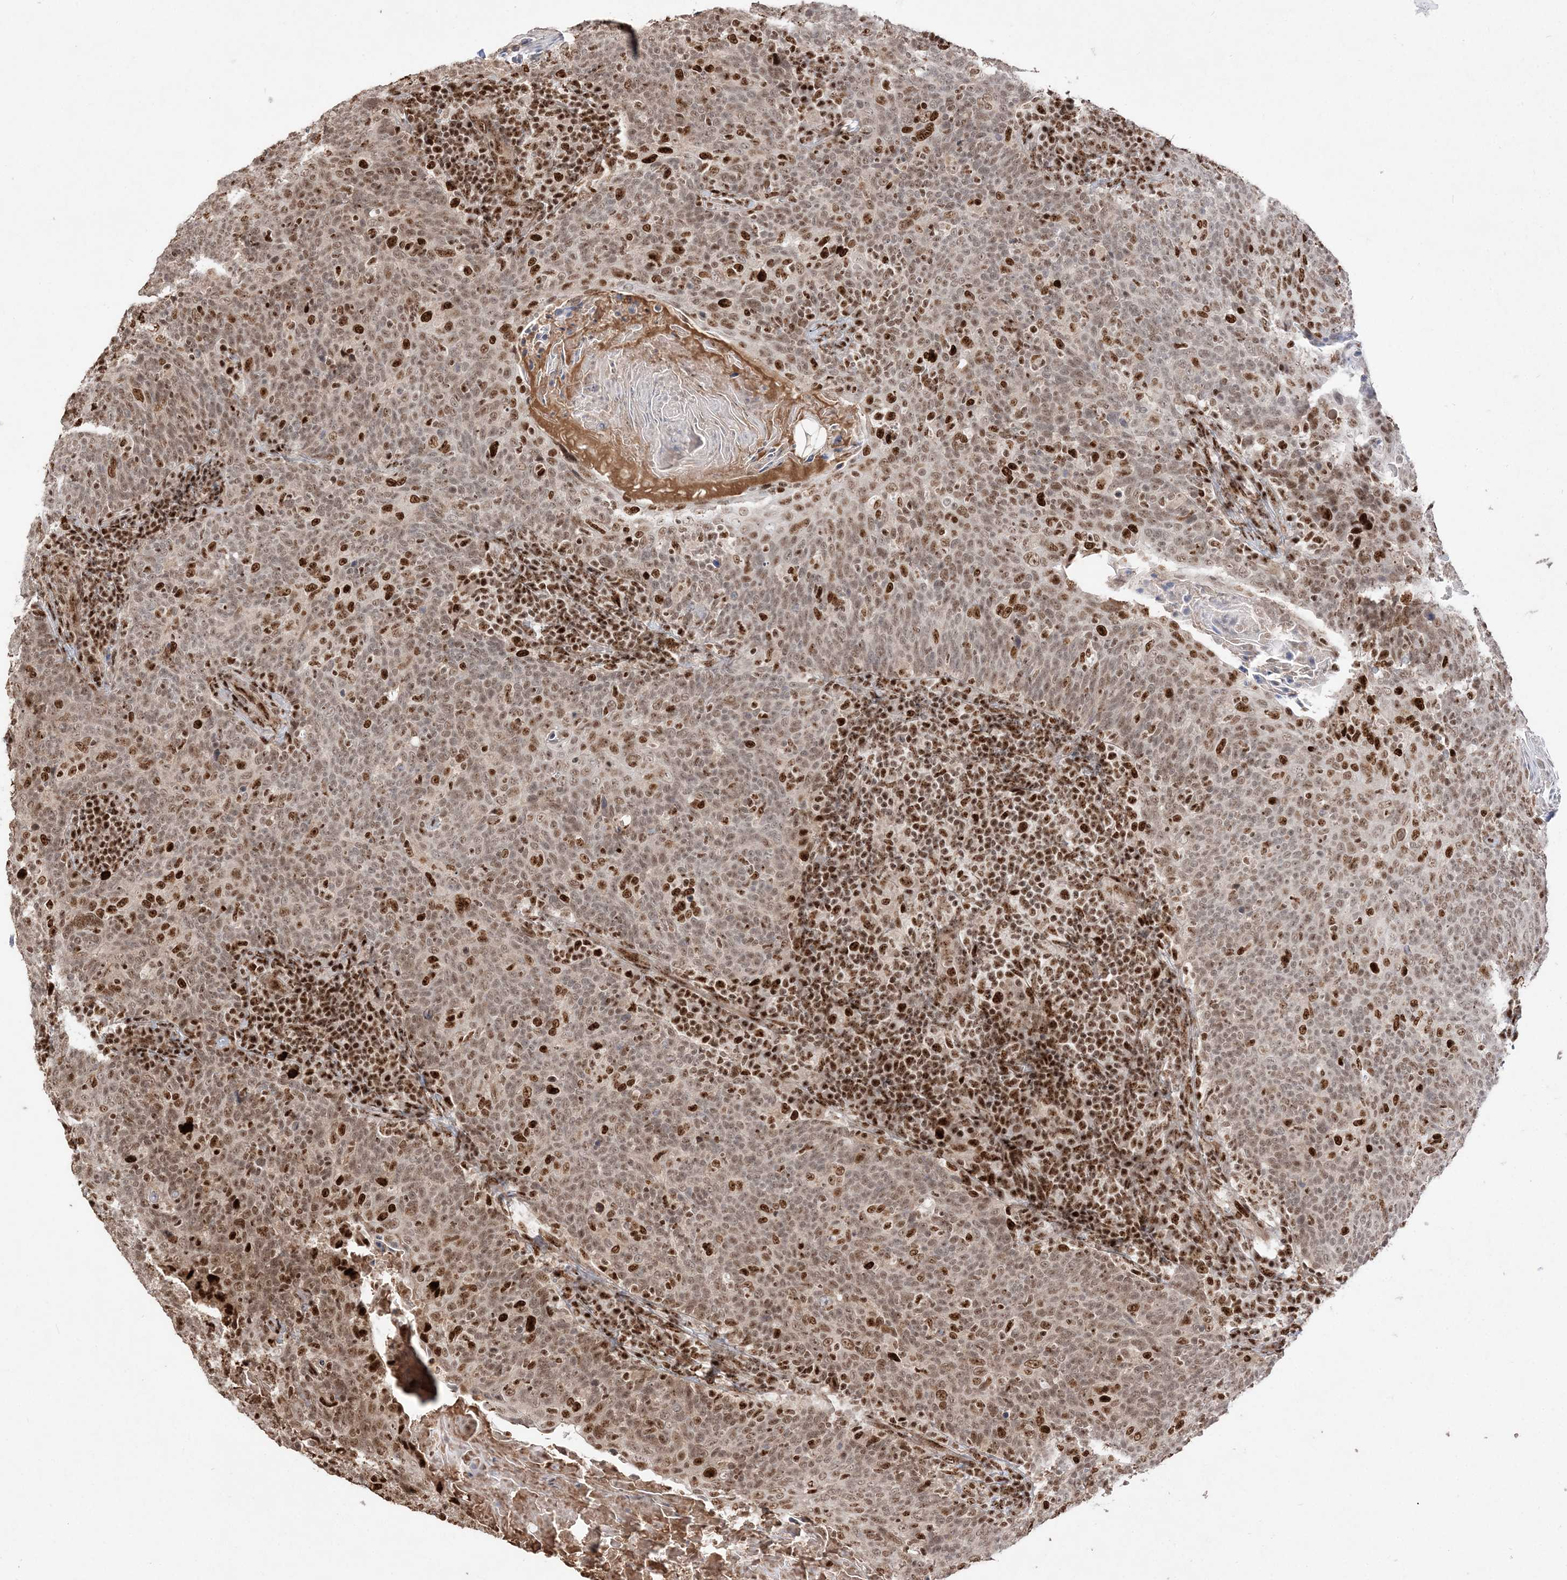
{"staining": {"intensity": "moderate", "quantity": ">75%", "location": "nuclear"}, "tissue": "head and neck cancer", "cell_type": "Tumor cells", "image_type": "cancer", "snomed": [{"axis": "morphology", "description": "Squamous cell carcinoma, NOS"}, {"axis": "morphology", "description": "Squamous cell carcinoma, metastatic, NOS"}, {"axis": "topography", "description": "Lymph node"}, {"axis": "topography", "description": "Head-Neck"}], "caption": "DAB (3,3'-diaminobenzidine) immunohistochemical staining of human head and neck cancer reveals moderate nuclear protein staining in about >75% of tumor cells.", "gene": "RBM17", "patient": {"sex": "male", "age": 62}}